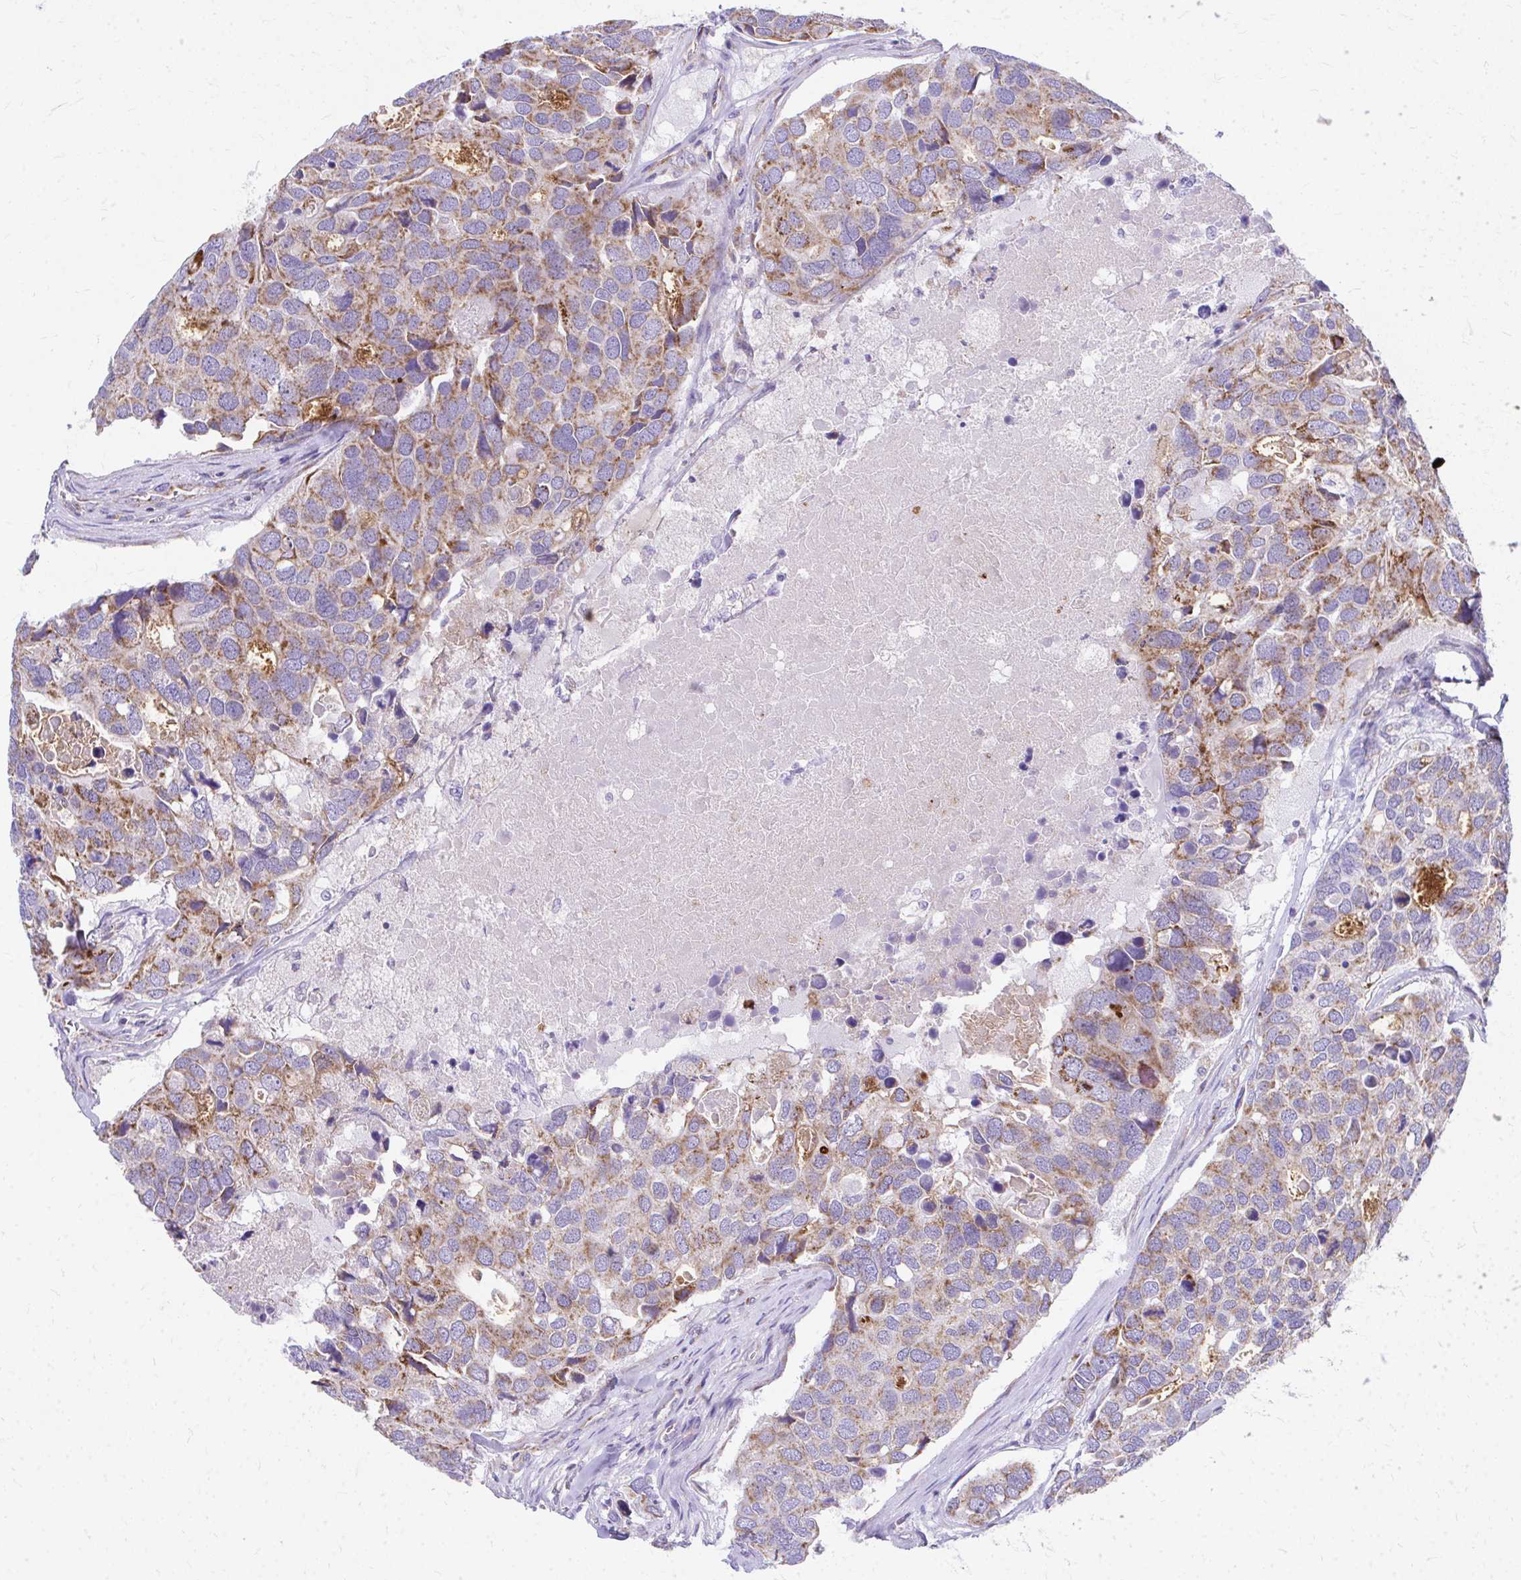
{"staining": {"intensity": "moderate", "quantity": ">75%", "location": "cytoplasmic/membranous"}, "tissue": "breast cancer", "cell_type": "Tumor cells", "image_type": "cancer", "snomed": [{"axis": "morphology", "description": "Duct carcinoma"}, {"axis": "topography", "description": "Breast"}], "caption": "The micrograph displays staining of breast intraductal carcinoma, revealing moderate cytoplasmic/membranous protein staining (brown color) within tumor cells. The staining was performed using DAB to visualize the protein expression in brown, while the nuclei were stained in blue with hematoxylin (Magnification: 20x).", "gene": "MRPL19", "patient": {"sex": "female", "age": 83}}